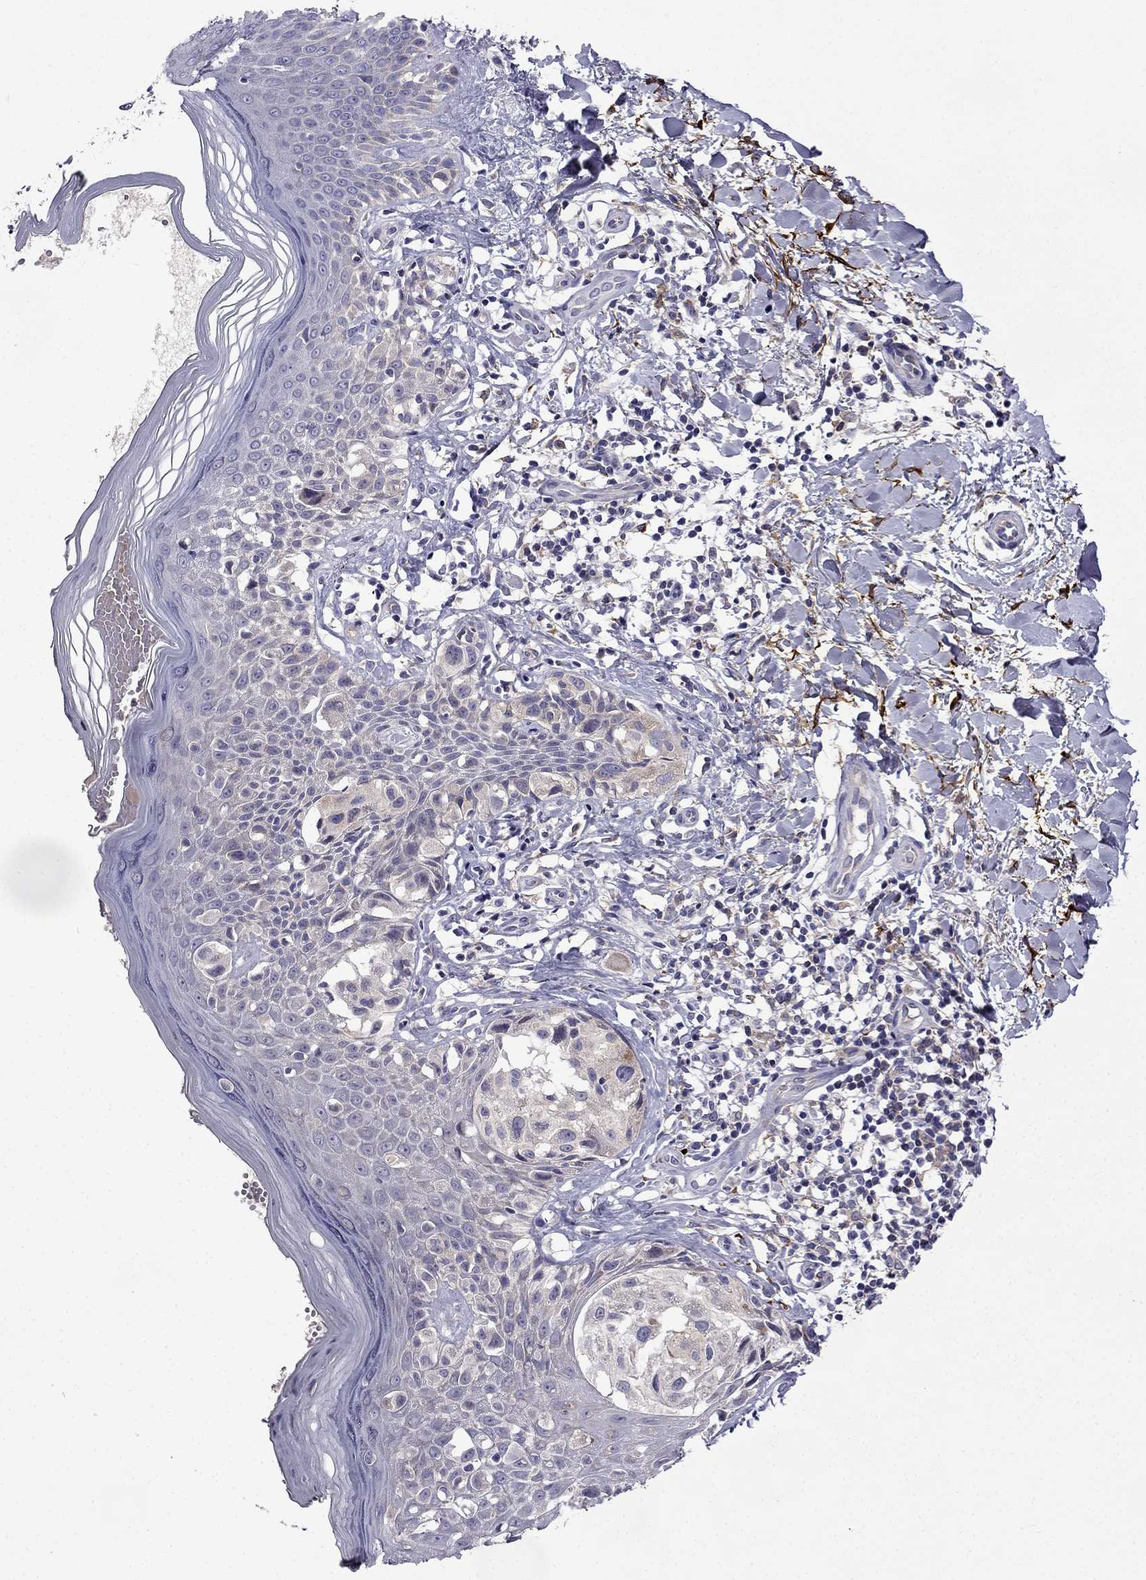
{"staining": {"intensity": "negative", "quantity": "none", "location": "none"}, "tissue": "melanoma", "cell_type": "Tumor cells", "image_type": "cancer", "snomed": [{"axis": "morphology", "description": "Malignant melanoma, NOS"}, {"axis": "topography", "description": "Skin"}], "caption": "Melanoma was stained to show a protein in brown. There is no significant positivity in tumor cells.", "gene": "PI16", "patient": {"sex": "female", "age": 73}}